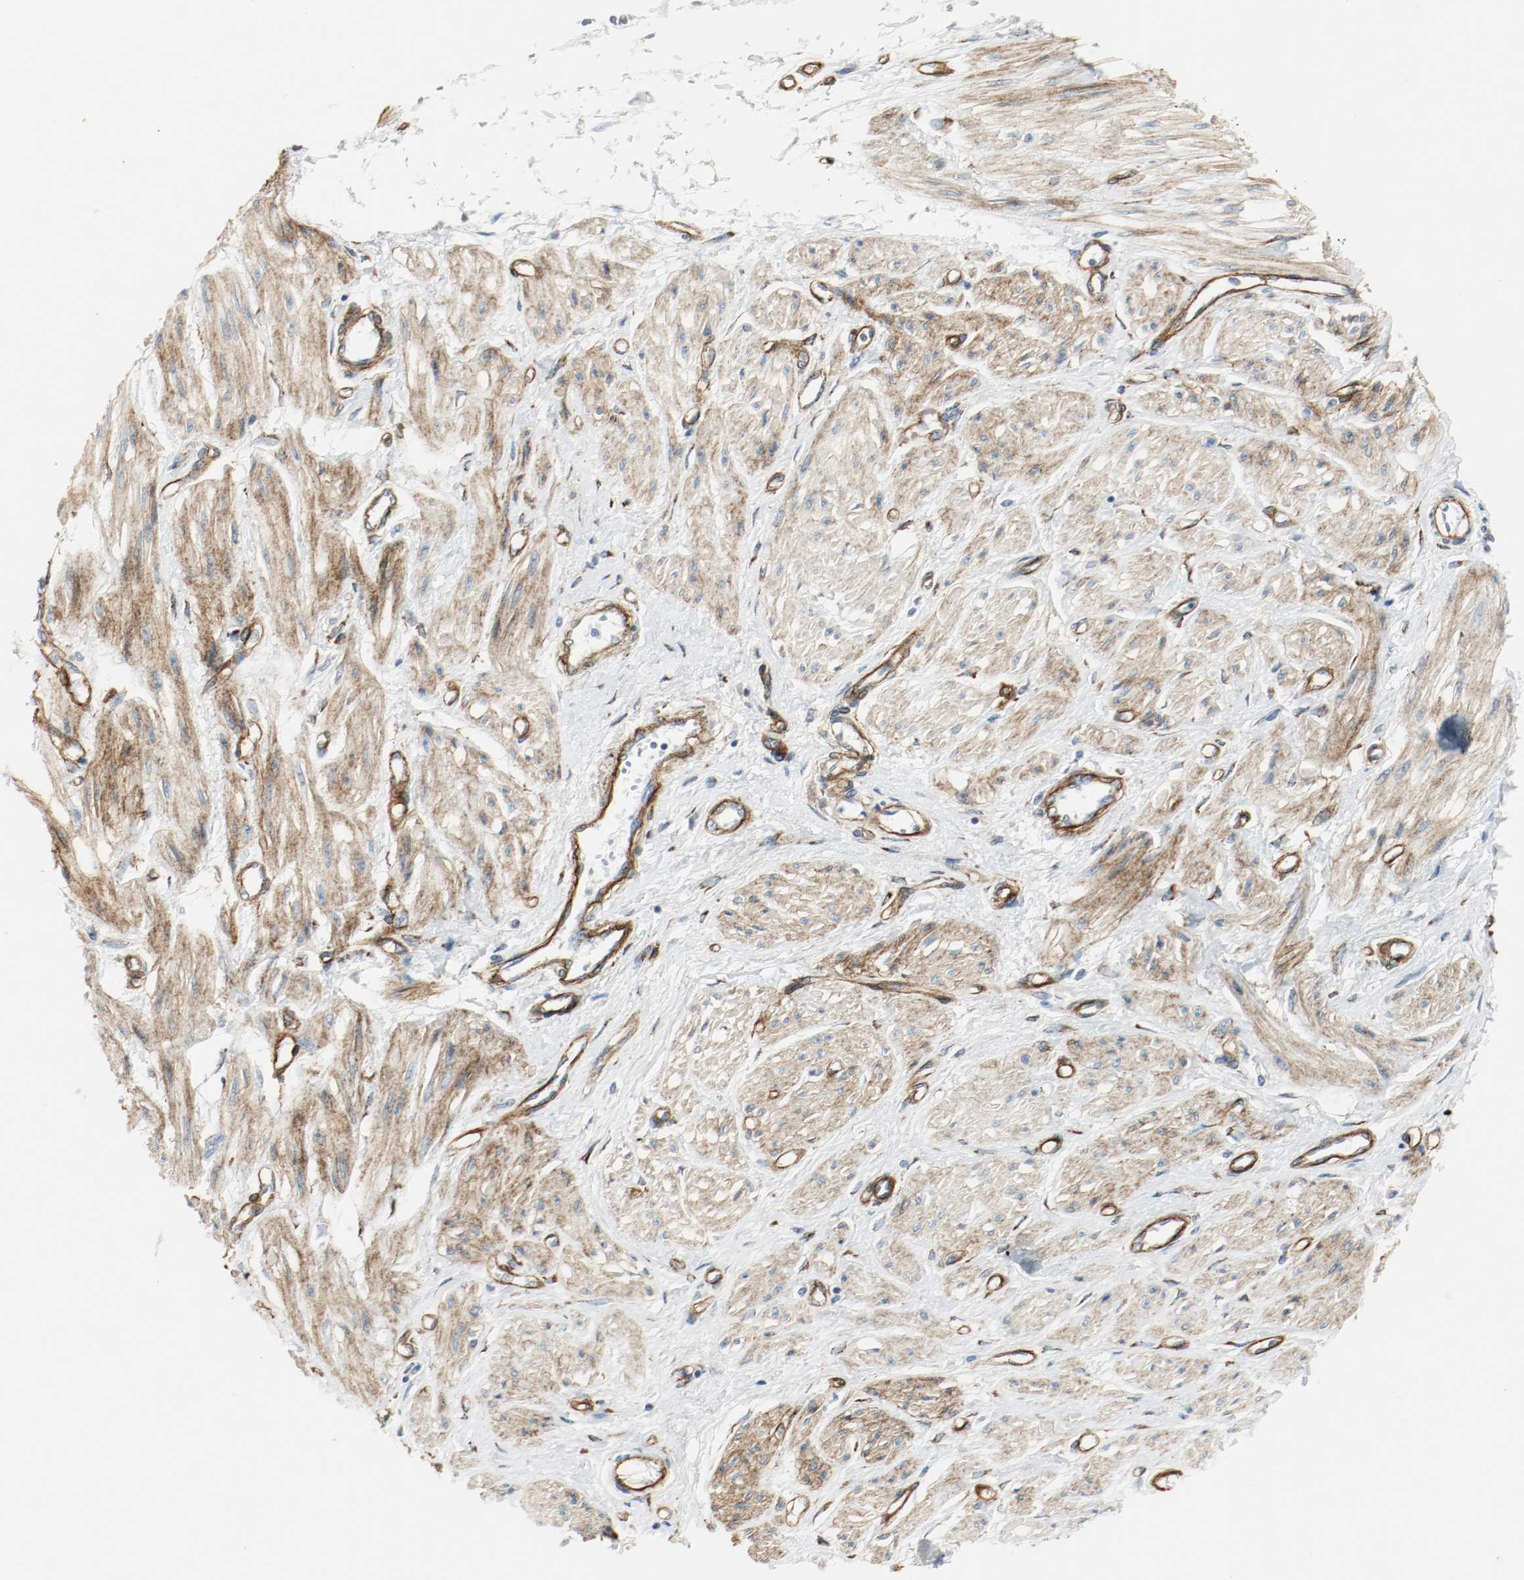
{"staining": {"intensity": "moderate", "quantity": ">75%", "location": "cytoplasmic/membranous"}, "tissue": "smooth muscle", "cell_type": "Smooth muscle cells", "image_type": "normal", "snomed": [{"axis": "morphology", "description": "Normal tissue, NOS"}, {"axis": "topography", "description": "Smooth muscle"}, {"axis": "topography", "description": "Uterus"}], "caption": "Protein expression analysis of normal smooth muscle reveals moderate cytoplasmic/membranous expression in about >75% of smooth muscle cells. The staining is performed using DAB brown chromogen to label protein expression. The nuclei are counter-stained blue using hematoxylin.", "gene": "LAMB1", "patient": {"sex": "female", "age": 39}}